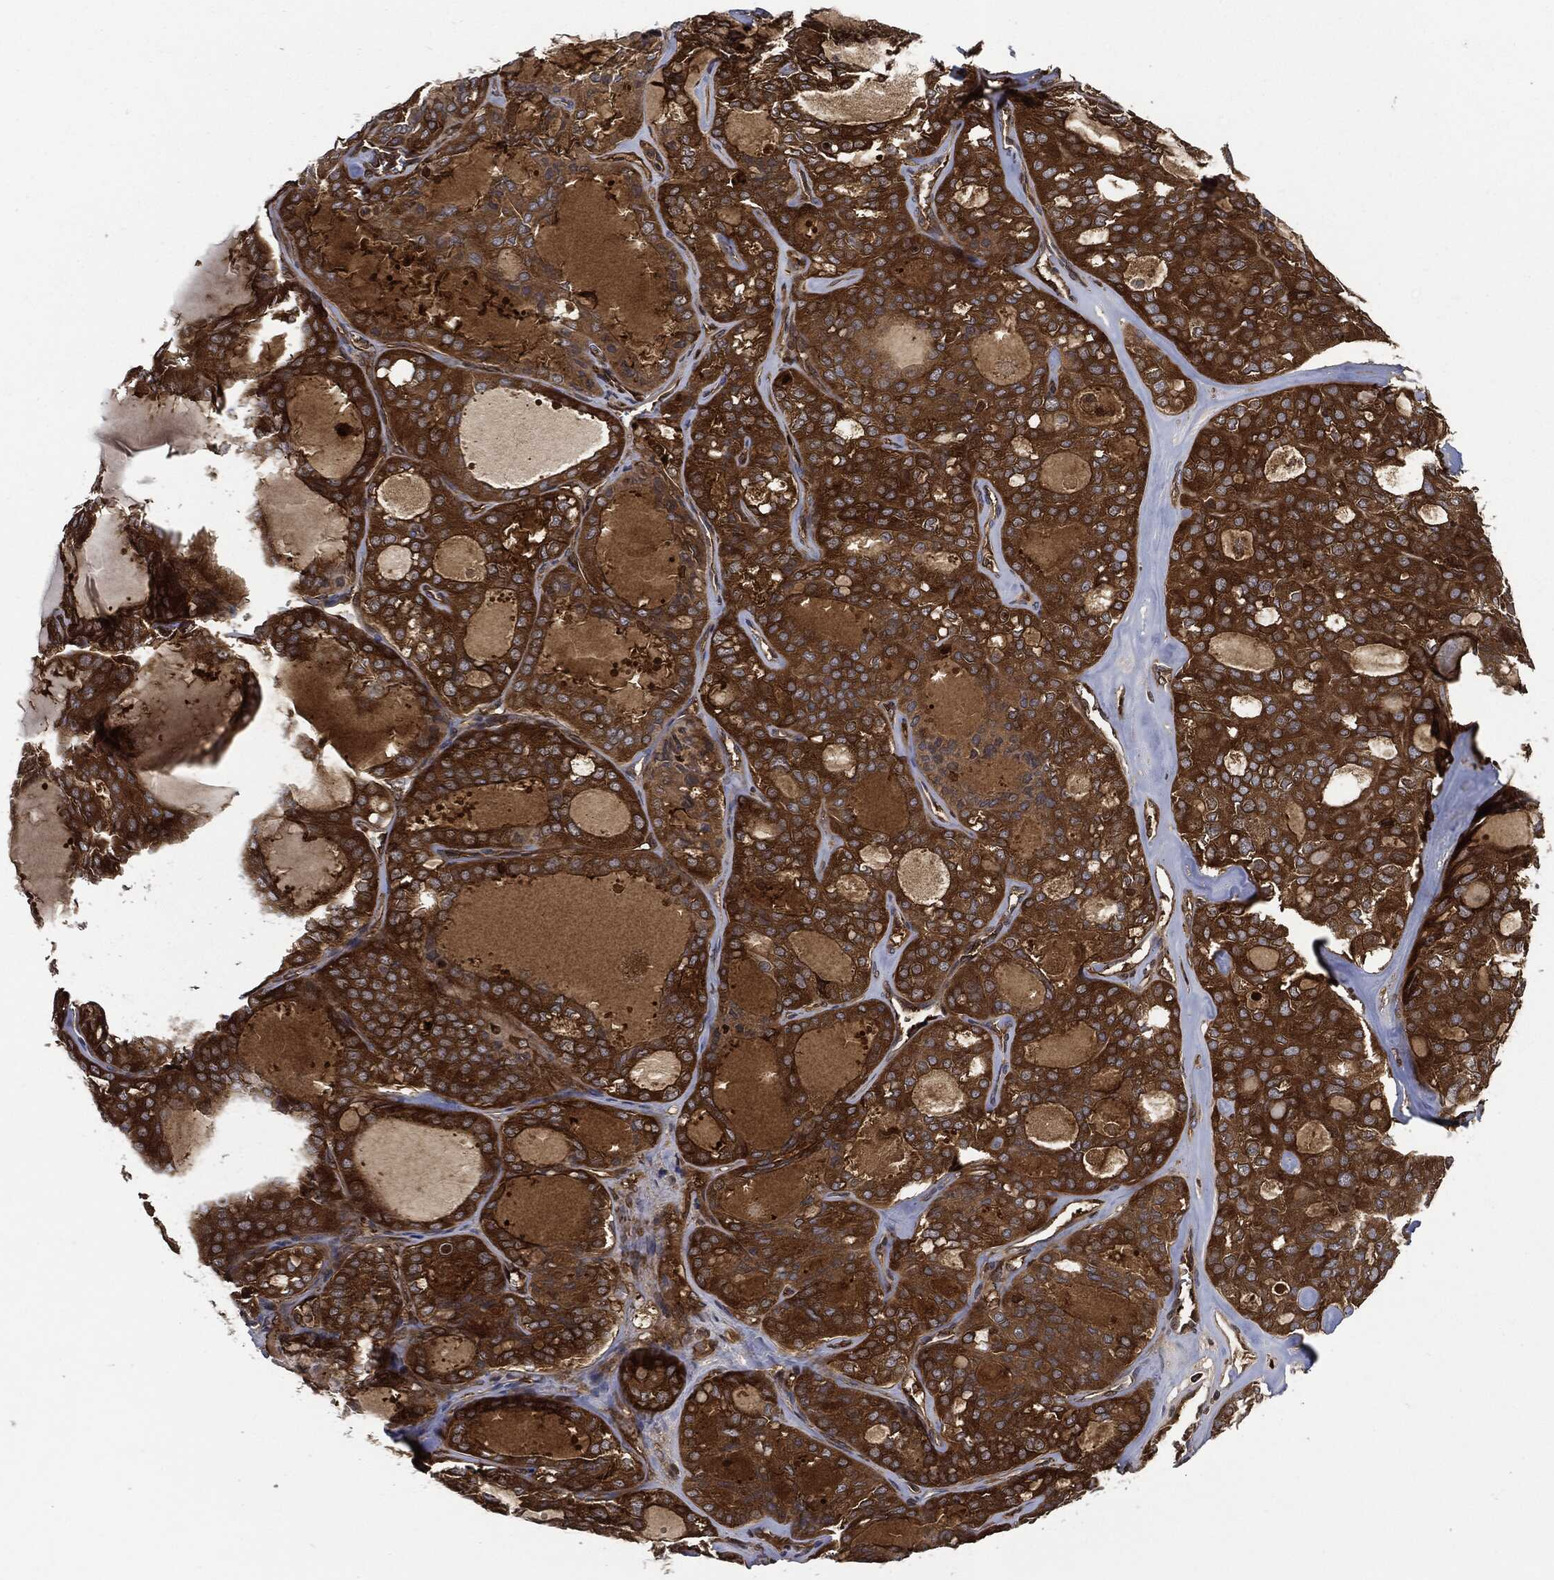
{"staining": {"intensity": "strong", "quantity": ">75%", "location": "cytoplasmic/membranous"}, "tissue": "thyroid cancer", "cell_type": "Tumor cells", "image_type": "cancer", "snomed": [{"axis": "morphology", "description": "Follicular adenoma carcinoma, NOS"}, {"axis": "topography", "description": "Thyroid gland"}], "caption": "Thyroid cancer (follicular adenoma carcinoma) was stained to show a protein in brown. There is high levels of strong cytoplasmic/membranous positivity in approximately >75% of tumor cells.", "gene": "XPNPEP1", "patient": {"sex": "male", "age": 75}}